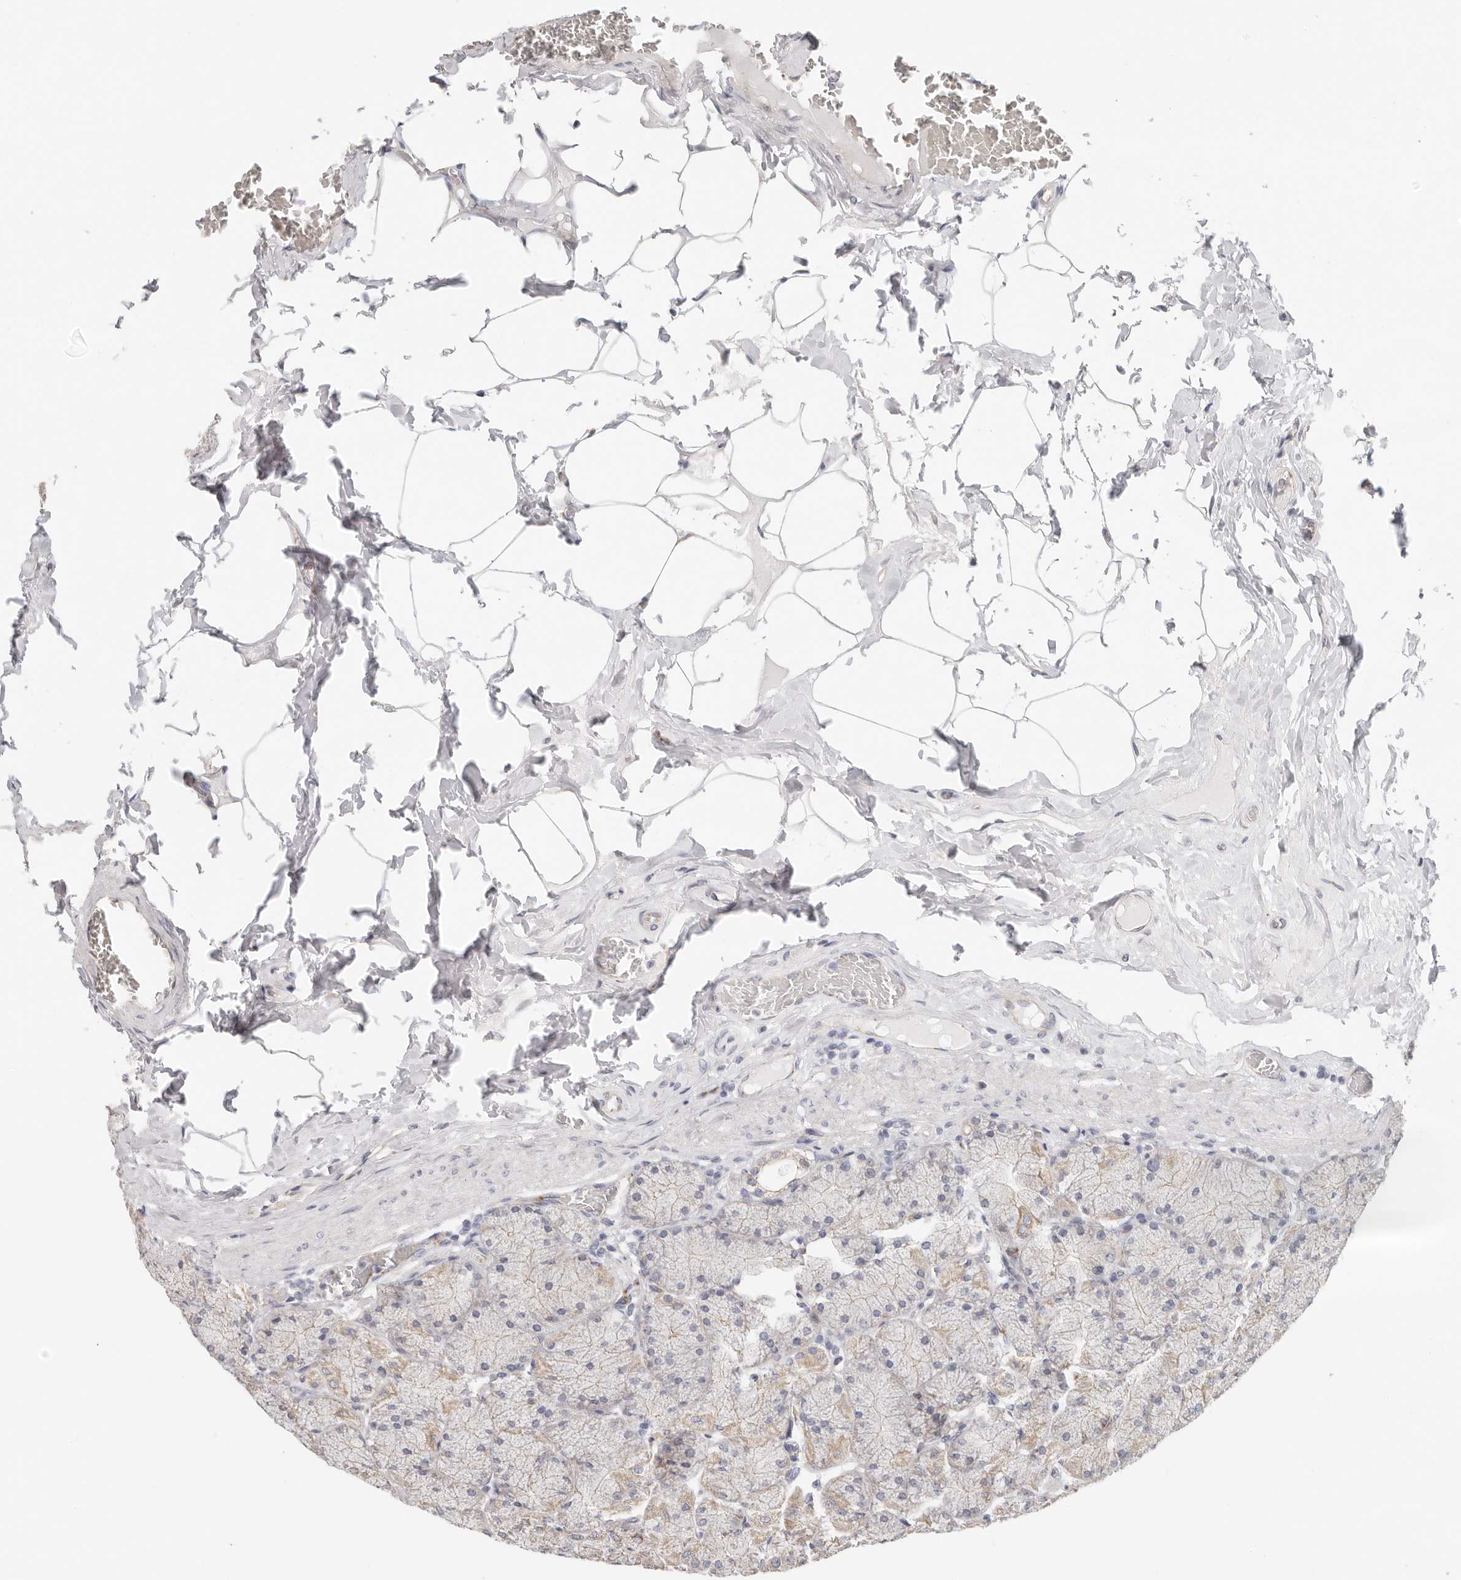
{"staining": {"intensity": "moderate", "quantity": "25%-75%", "location": "cytoplasmic/membranous"}, "tissue": "stomach", "cell_type": "Glandular cells", "image_type": "normal", "snomed": [{"axis": "morphology", "description": "Normal tissue, NOS"}, {"axis": "topography", "description": "Stomach, upper"}], "caption": "High-magnification brightfield microscopy of unremarkable stomach stained with DAB (brown) and counterstained with hematoxylin (blue). glandular cells exhibit moderate cytoplasmic/membranous expression is appreciated in approximately25%-75% of cells. (IHC, brightfield microscopy, high magnification).", "gene": "AFDN", "patient": {"sex": "female", "age": 56}}